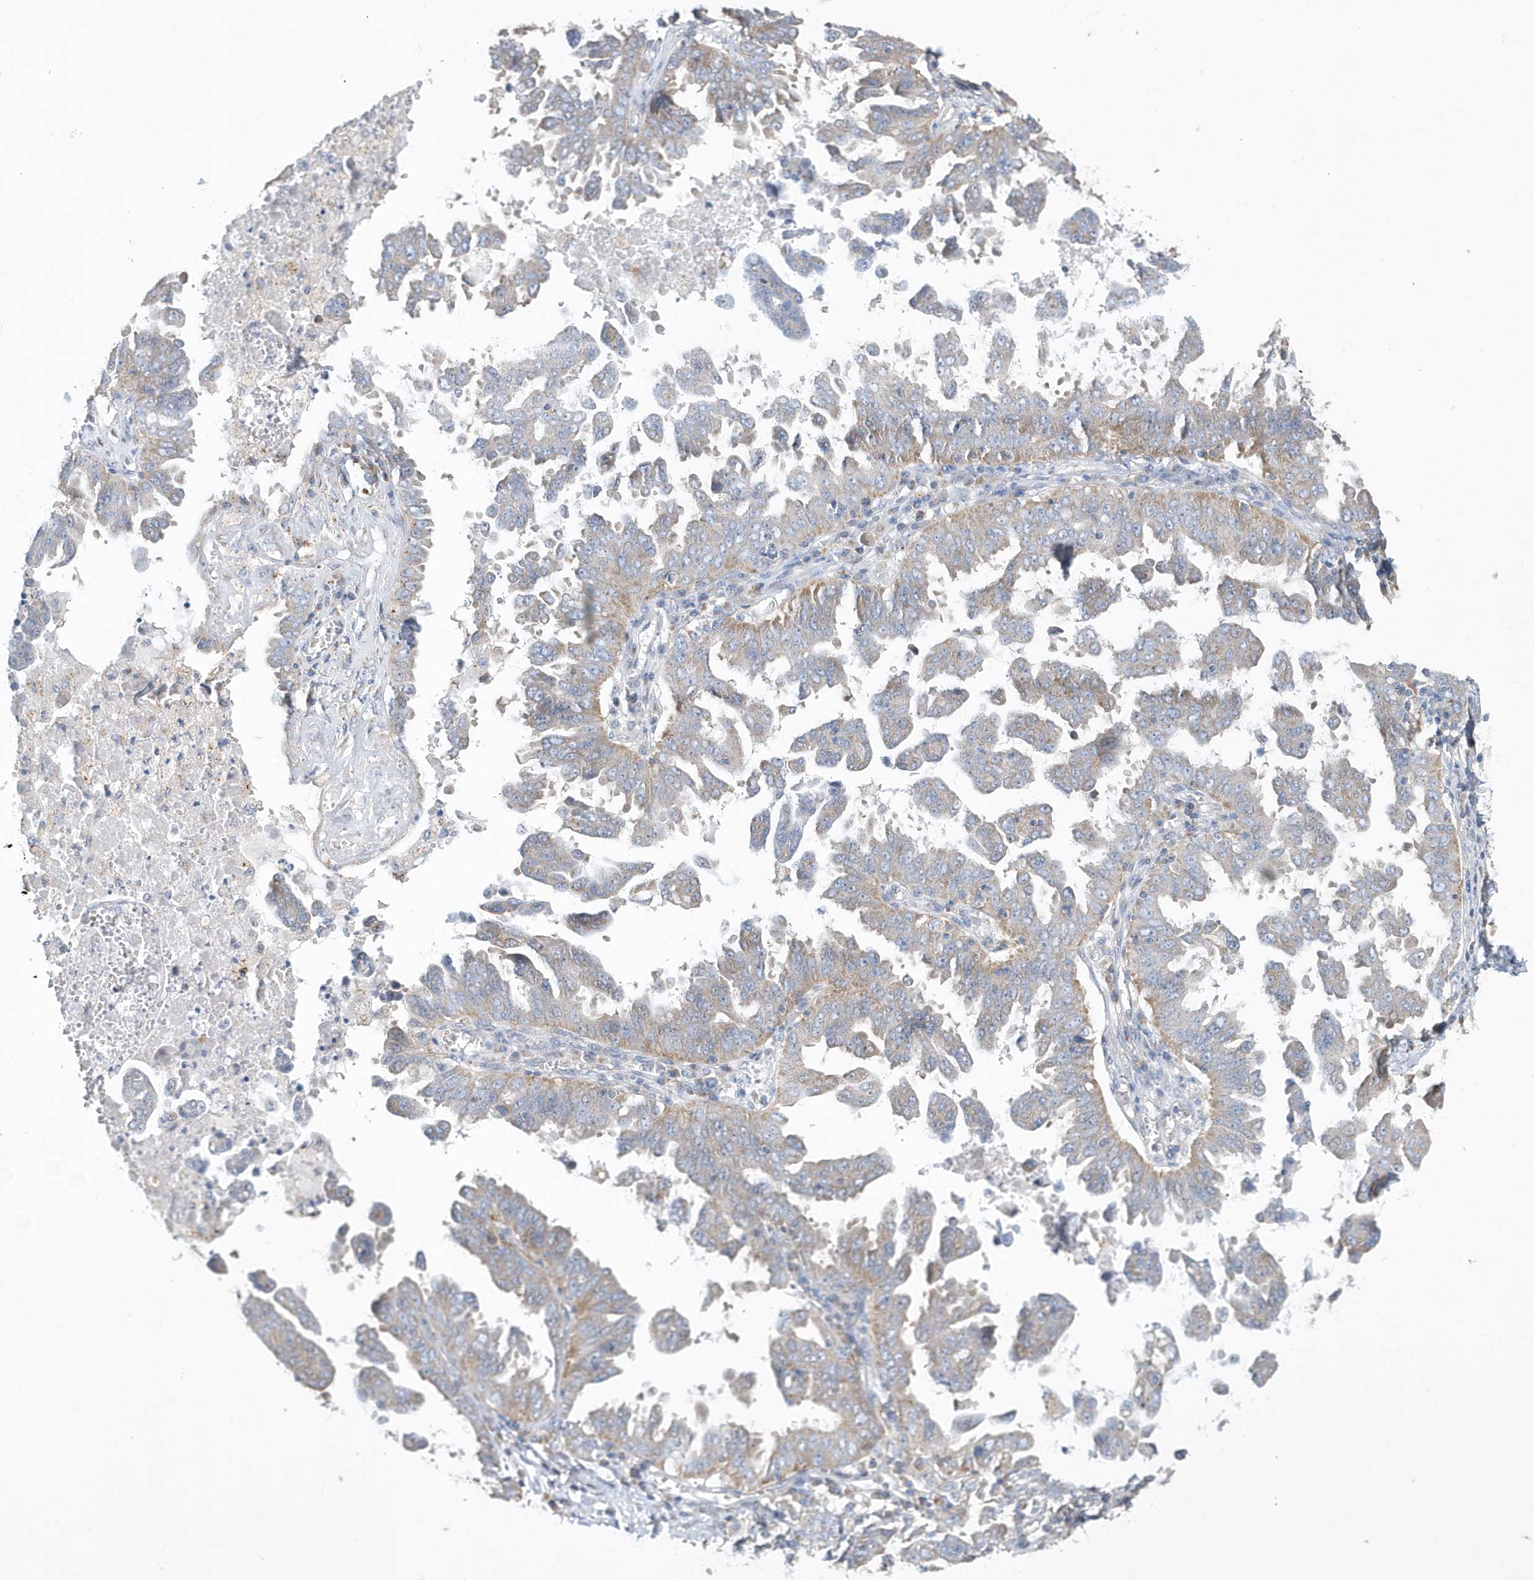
{"staining": {"intensity": "weak", "quantity": "25%-75%", "location": "cytoplasmic/membranous"}, "tissue": "ovarian cancer", "cell_type": "Tumor cells", "image_type": "cancer", "snomed": [{"axis": "morphology", "description": "Carcinoma, endometroid"}, {"axis": "topography", "description": "Ovary"}], "caption": "The histopathology image shows immunohistochemical staining of ovarian cancer. There is weak cytoplasmic/membranous staining is appreciated in about 25%-75% of tumor cells. The protein is stained brown, and the nuclei are stained in blue (DAB (3,3'-diaminobenzidine) IHC with brightfield microscopy, high magnification).", "gene": "SPATA5", "patient": {"sex": "female", "age": 62}}